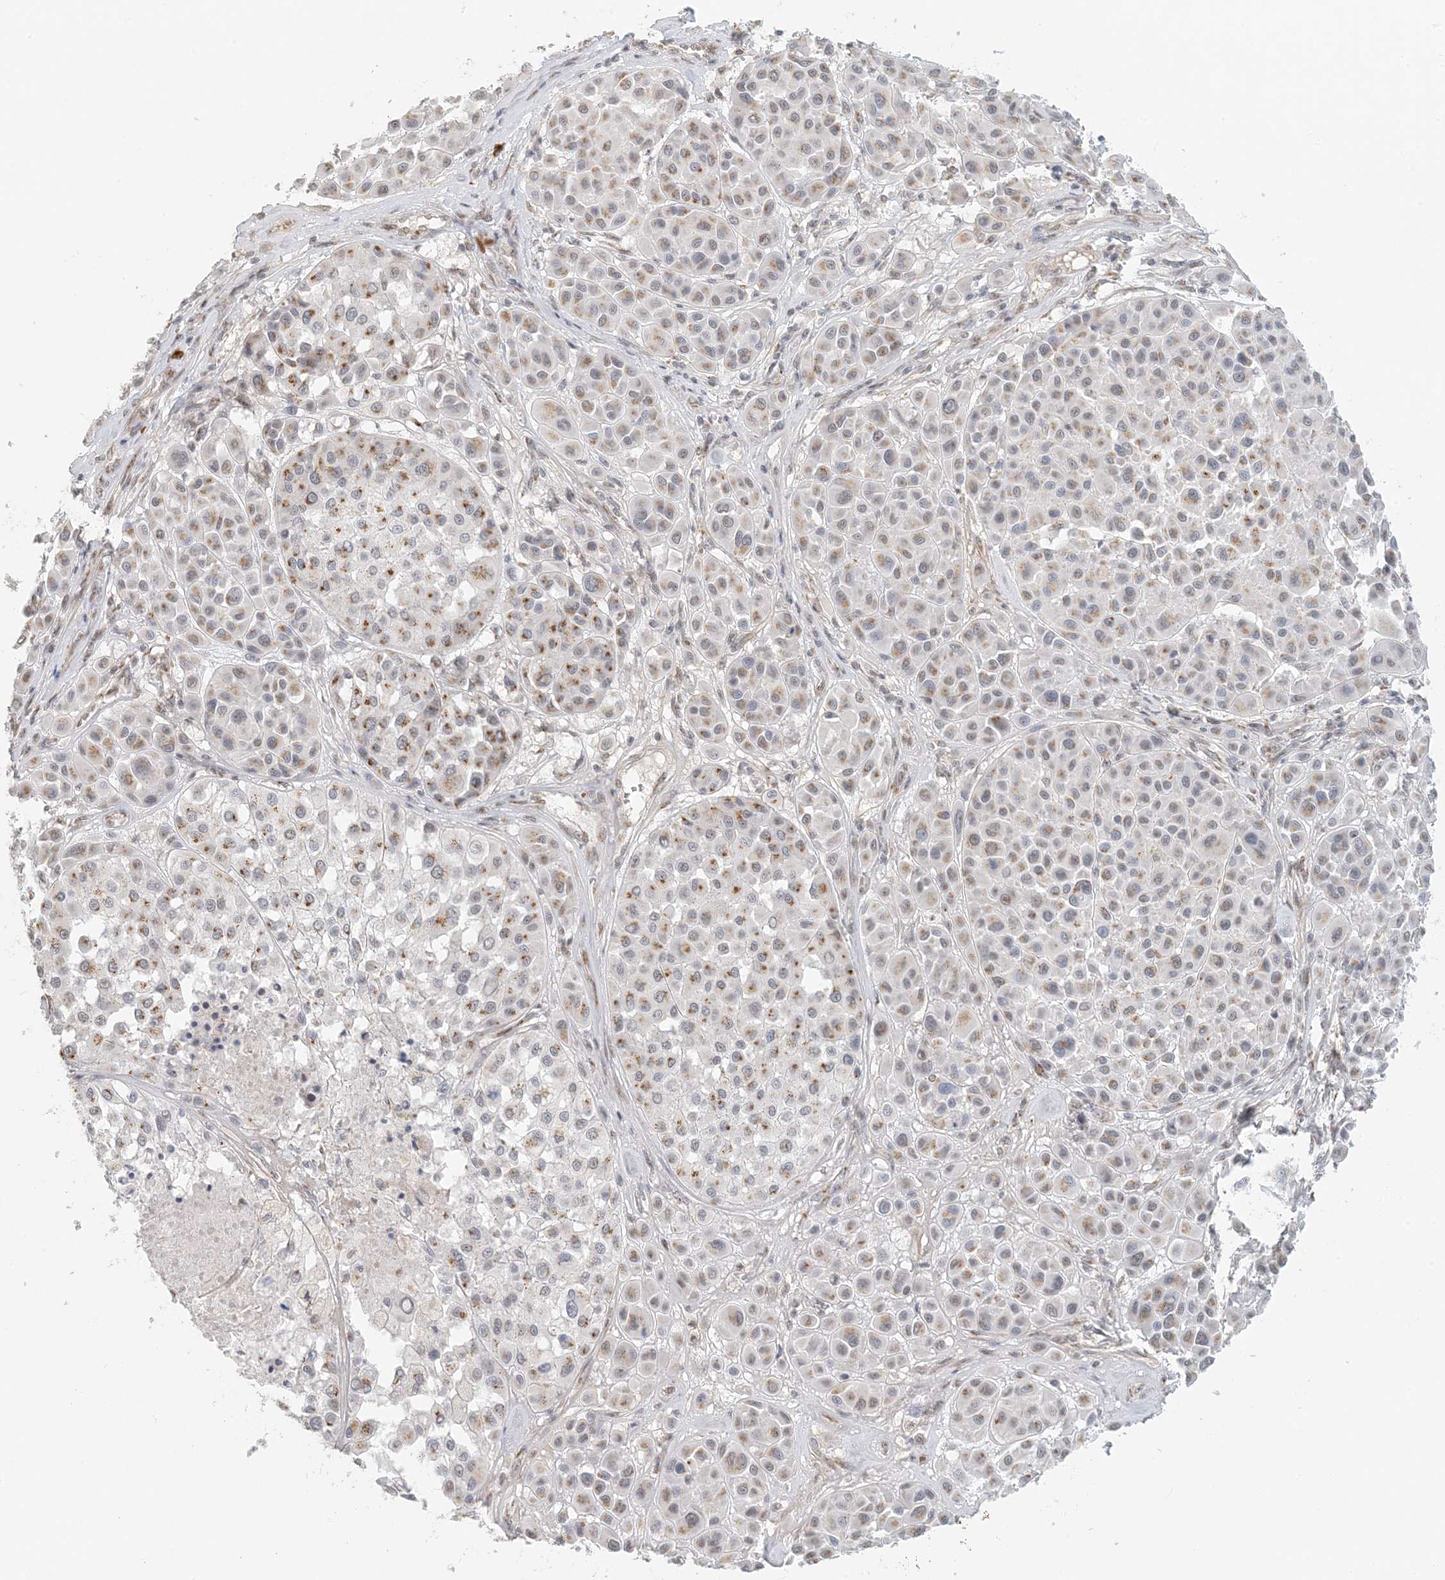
{"staining": {"intensity": "moderate", "quantity": "25%-75%", "location": "cytoplasmic/membranous"}, "tissue": "melanoma", "cell_type": "Tumor cells", "image_type": "cancer", "snomed": [{"axis": "morphology", "description": "Malignant melanoma, Metastatic site"}, {"axis": "topography", "description": "Soft tissue"}], "caption": "There is medium levels of moderate cytoplasmic/membranous staining in tumor cells of melanoma, as demonstrated by immunohistochemical staining (brown color).", "gene": "ZCCHC4", "patient": {"sex": "male", "age": 41}}